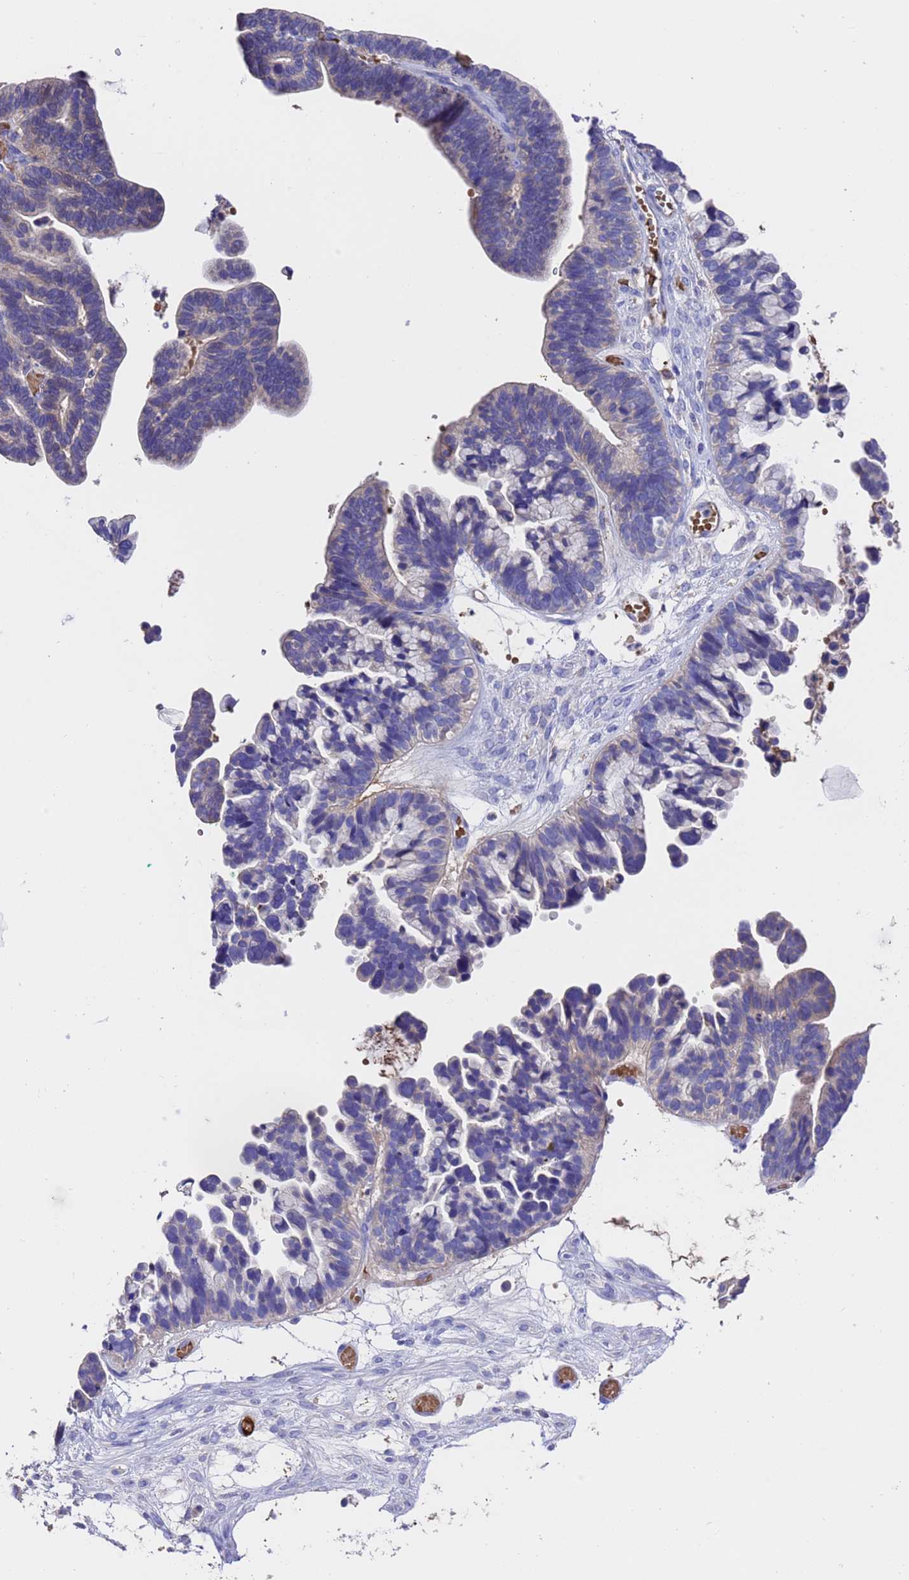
{"staining": {"intensity": "negative", "quantity": "none", "location": "none"}, "tissue": "ovarian cancer", "cell_type": "Tumor cells", "image_type": "cancer", "snomed": [{"axis": "morphology", "description": "Cystadenocarcinoma, serous, NOS"}, {"axis": "topography", "description": "Ovary"}], "caption": "The IHC image has no significant positivity in tumor cells of ovarian serous cystadenocarcinoma tissue.", "gene": "ELP6", "patient": {"sex": "female", "age": 56}}